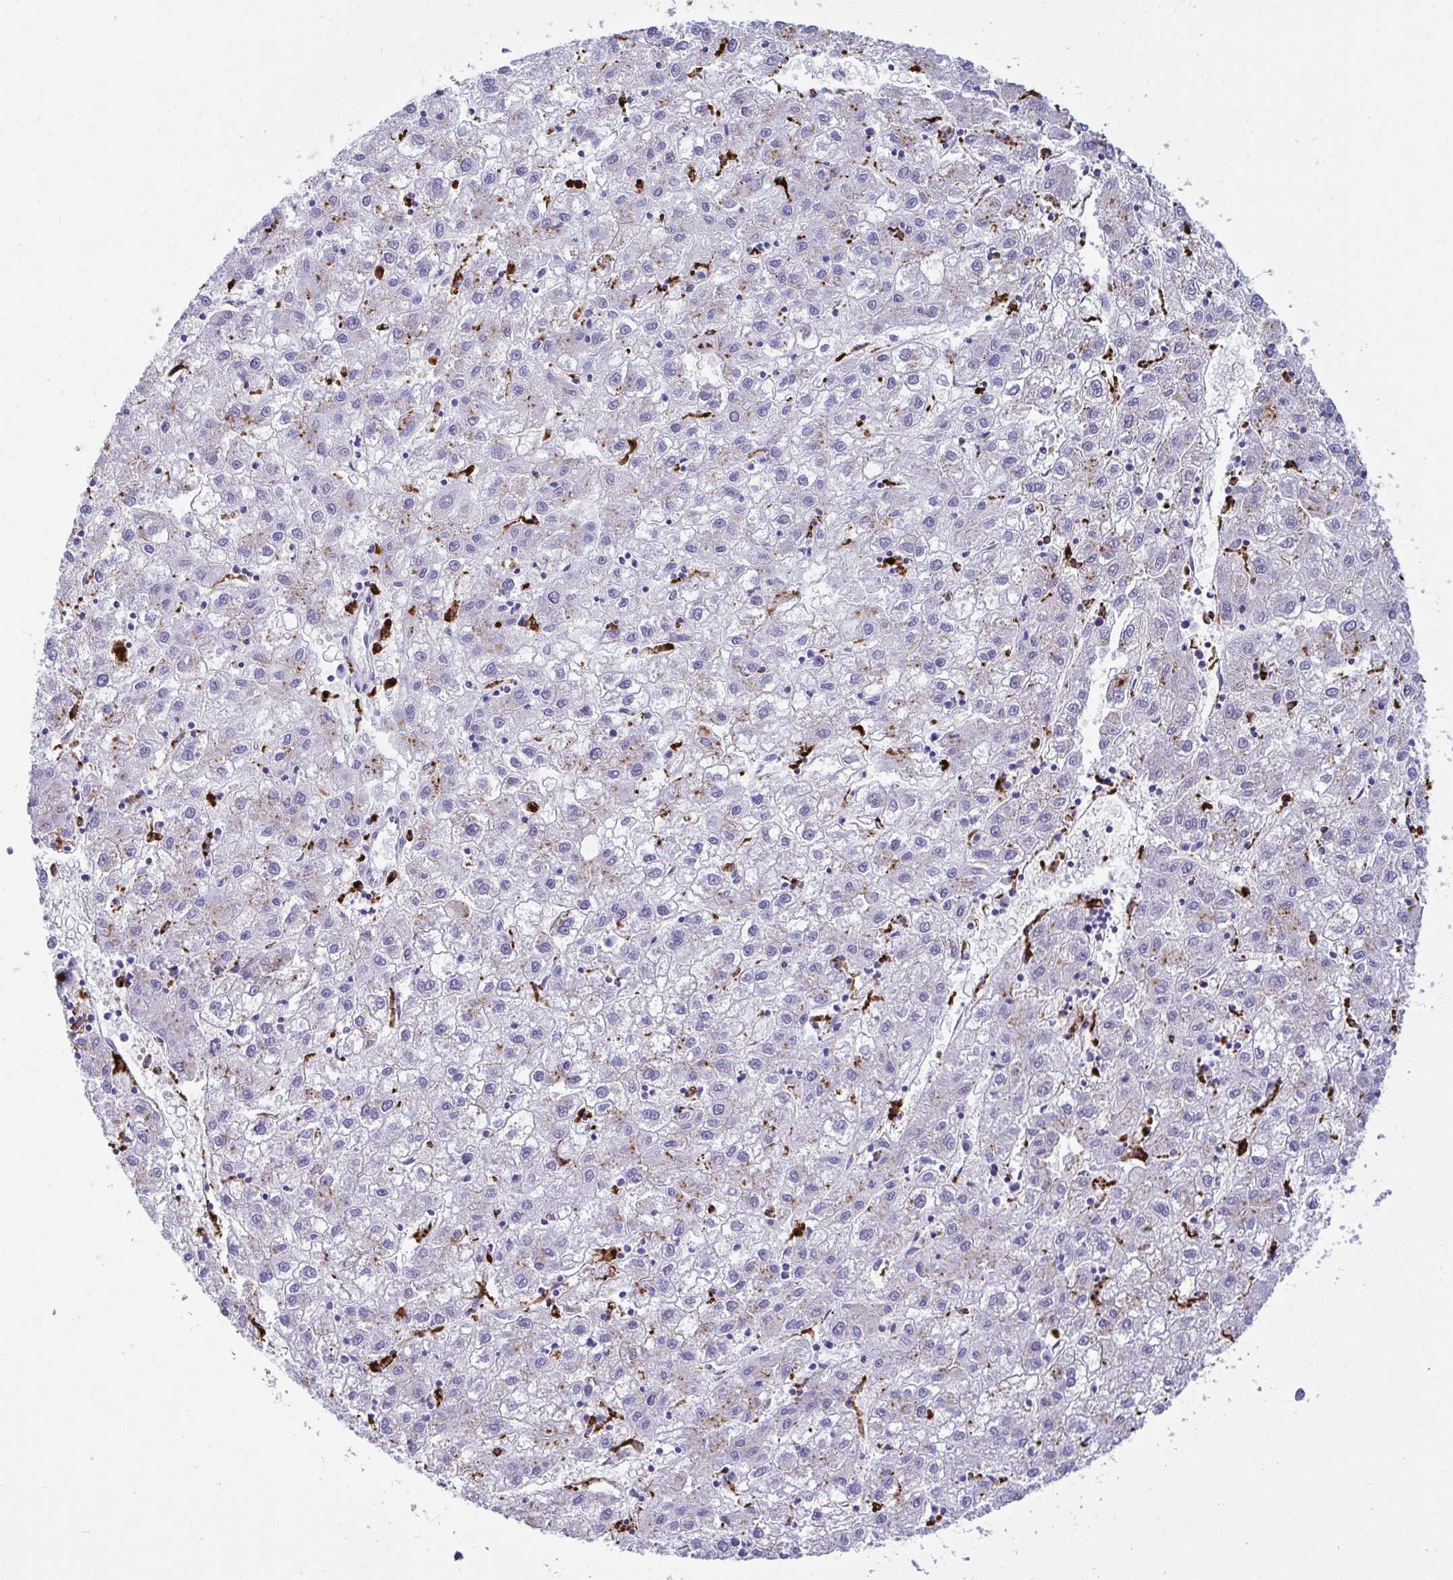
{"staining": {"intensity": "weak", "quantity": "<25%", "location": "cytoplasmic/membranous"}, "tissue": "liver cancer", "cell_type": "Tumor cells", "image_type": "cancer", "snomed": [{"axis": "morphology", "description": "Carcinoma, Hepatocellular, NOS"}, {"axis": "topography", "description": "Liver"}], "caption": "DAB immunohistochemical staining of human liver hepatocellular carcinoma displays no significant staining in tumor cells. (DAB immunohistochemistry (IHC) visualized using brightfield microscopy, high magnification).", "gene": "CPVL", "patient": {"sex": "male", "age": 72}}